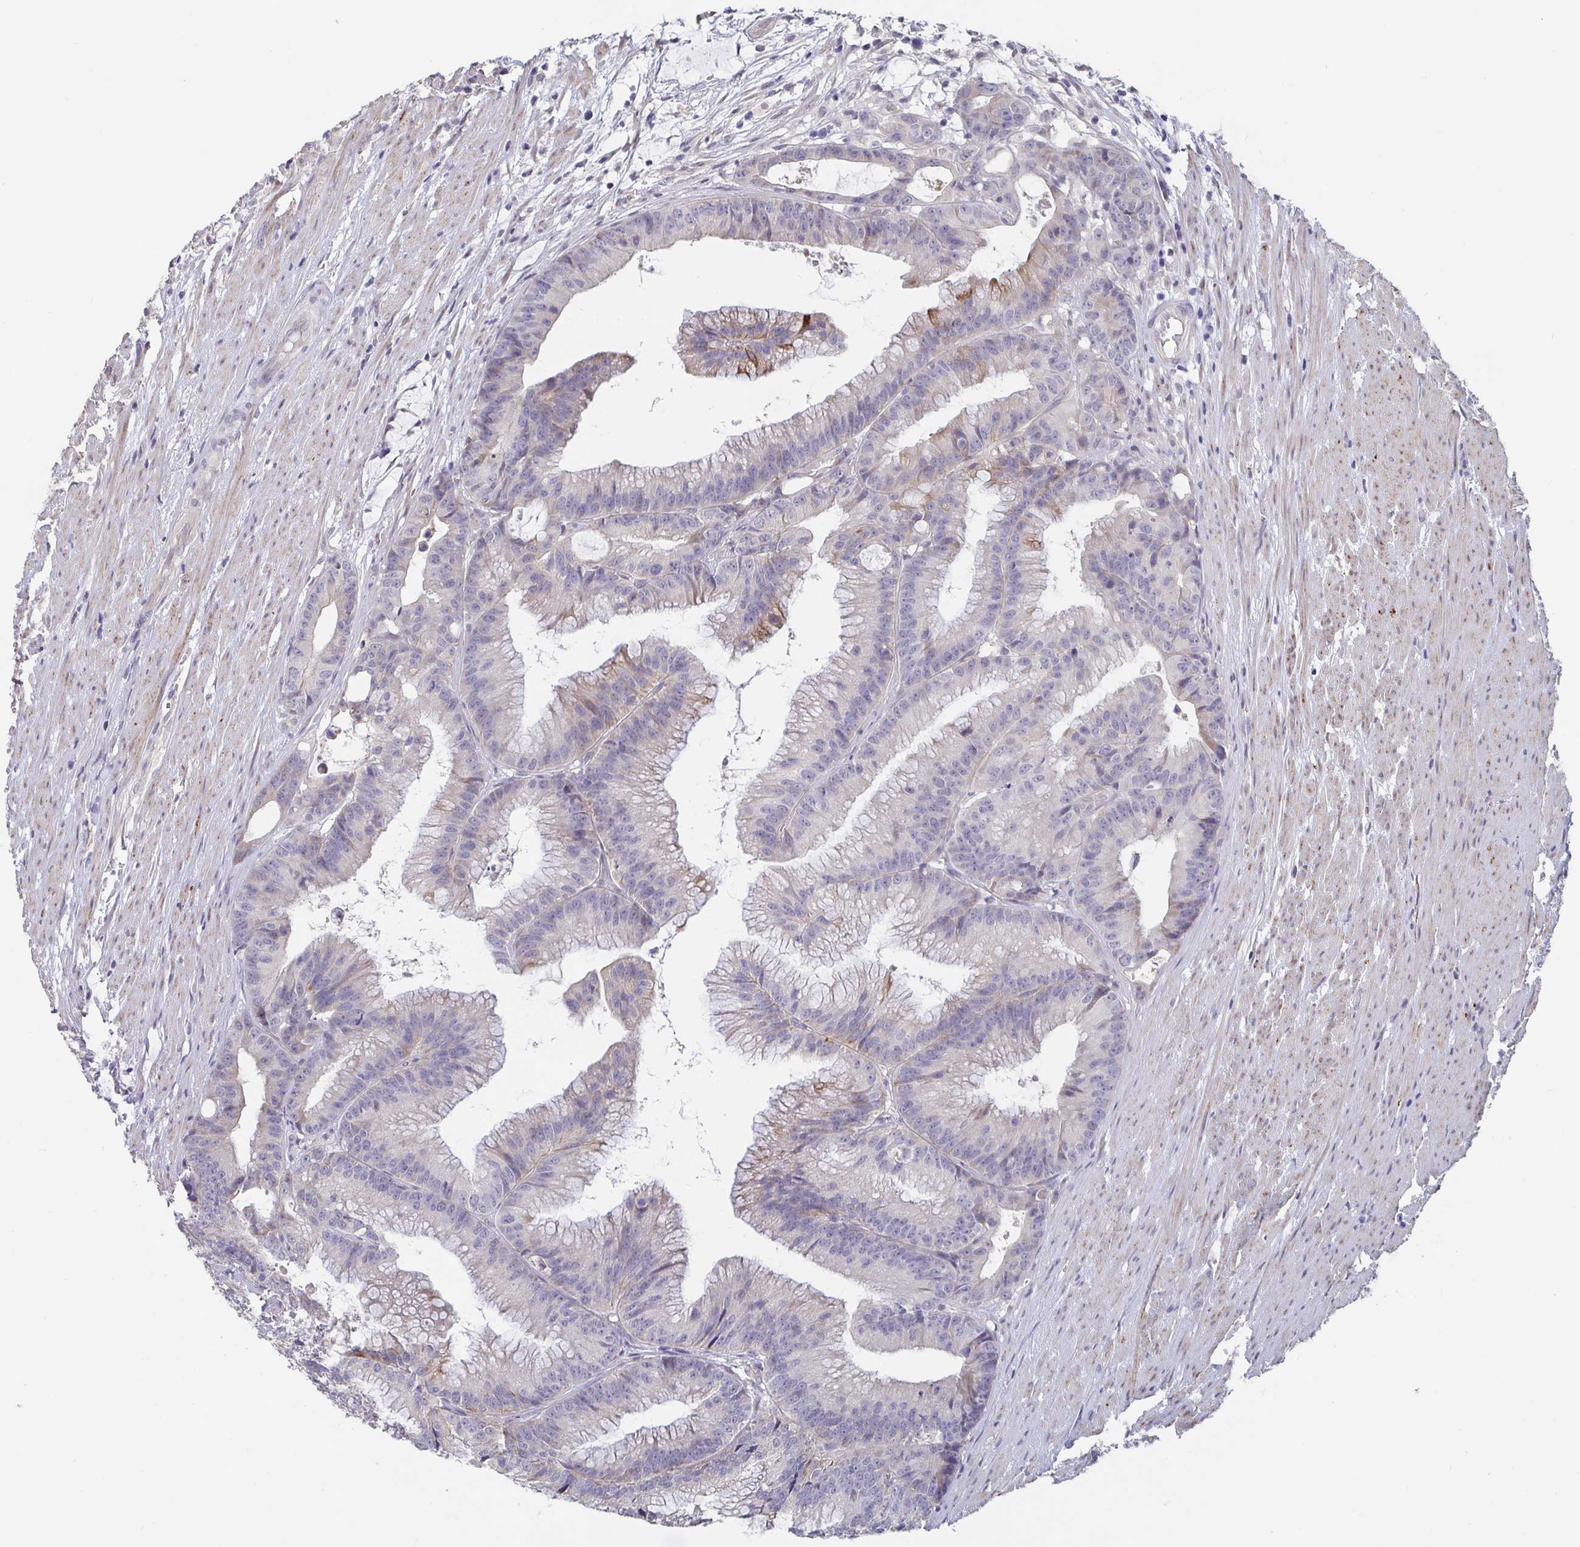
{"staining": {"intensity": "moderate", "quantity": "<25%", "location": "cytoplasmic/membranous"}, "tissue": "colorectal cancer", "cell_type": "Tumor cells", "image_type": "cancer", "snomed": [{"axis": "morphology", "description": "Adenocarcinoma, NOS"}, {"axis": "topography", "description": "Colon"}], "caption": "Colorectal cancer (adenocarcinoma) stained with a protein marker displays moderate staining in tumor cells.", "gene": "FAM156B", "patient": {"sex": "female", "age": 78}}